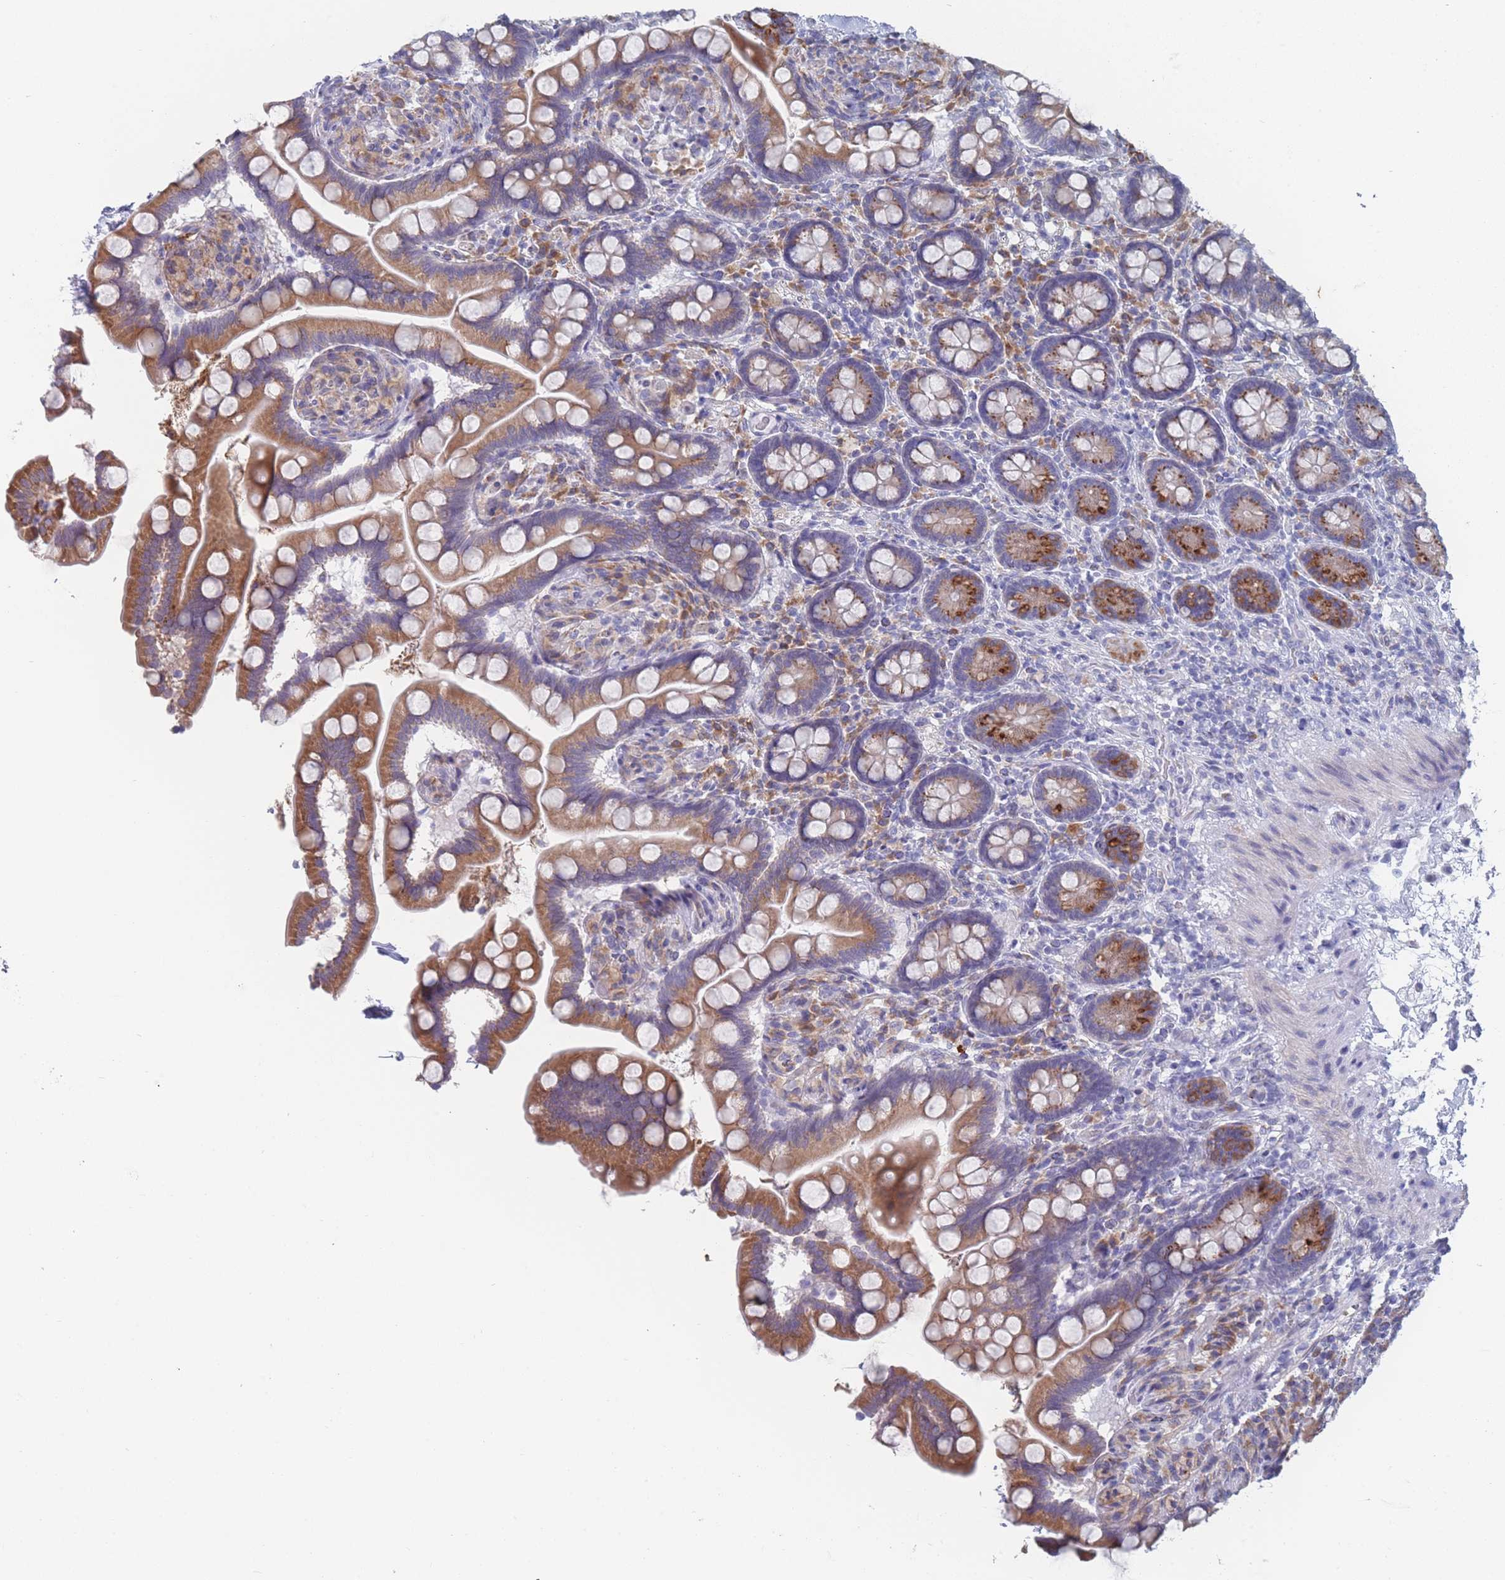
{"staining": {"intensity": "moderate", "quantity": ">75%", "location": "cytoplasmic/membranous"}, "tissue": "small intestine", "cell_type": "Glandular cells", "image_type": "normal", "snomed": [{"axis": "morphology", "description": "Normal tissue, NOS"}, {"axis": "topography", "description": "Small intestine"}], "caption": "DAB (3,3'-diaminobenzidine) immunohistochemical staining of benign human small intestine reveals moderate cytoplasmic/membranous protein positivity in about >75% of glandular cells.", "gene": "TMED10", "patient": {"sex": "female", "age": 64}}